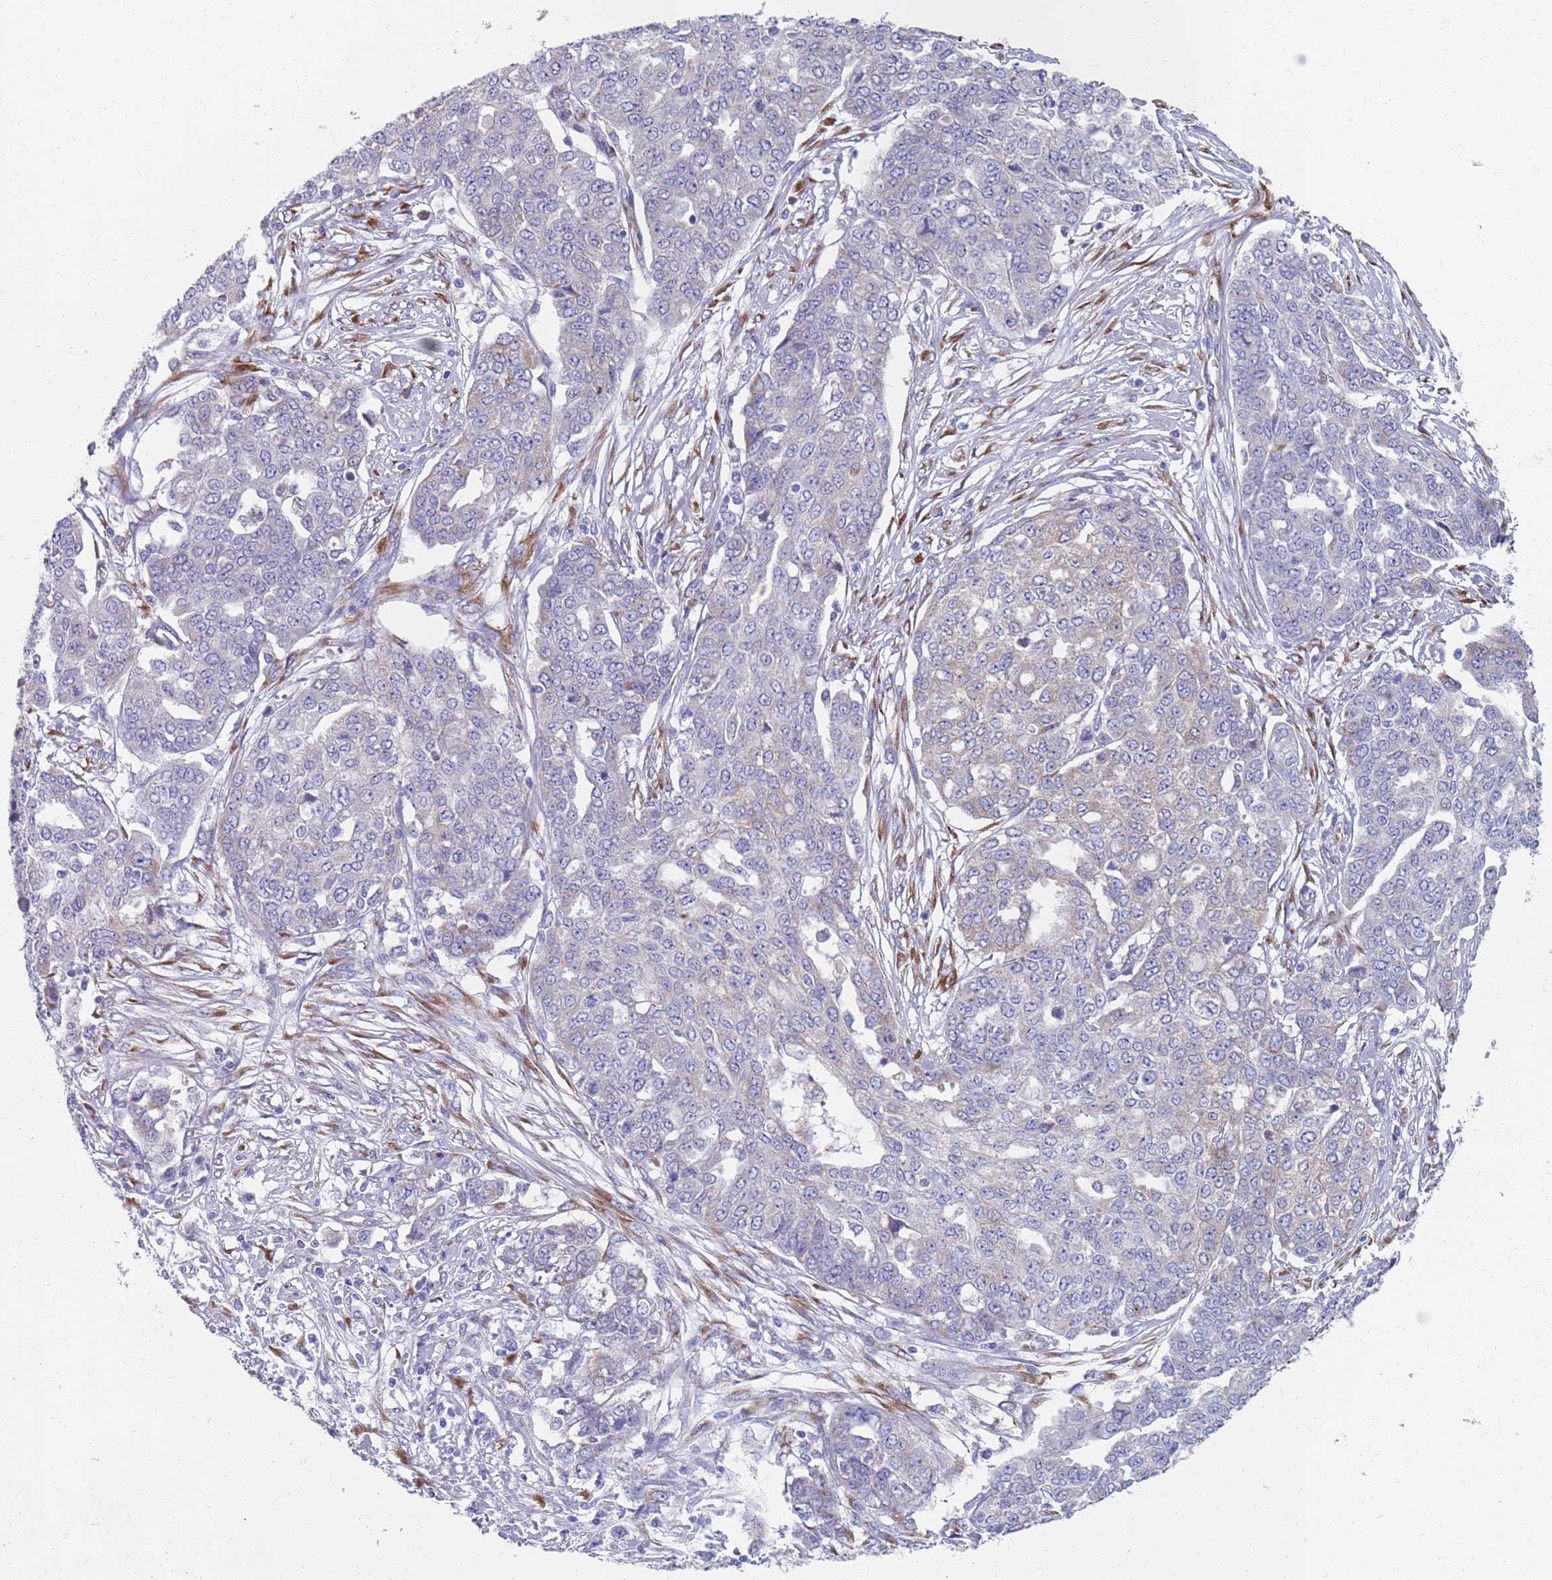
{"staining": {"intensity": "negative", "quantity": "none", "location": "none"}, "tissue": "ovarian cancer", "cell_type": "Tumor cells", "image_type": "cancer", "snomed": [{"axis": "morphology", "description": "Cystadenocarcinoma, serous, NOS"}, {"axis": "topography", "description": "Soft tissue"}, {"axis": "topography", "description": "Ovary"}], "caption": "Photomicrograph shows no protein staining in tumor cells of serous cystadenocarcinoma (ovarian) tissue.", "gene": "PLOD1", "patient": {"sex": "female", "age": 57}}